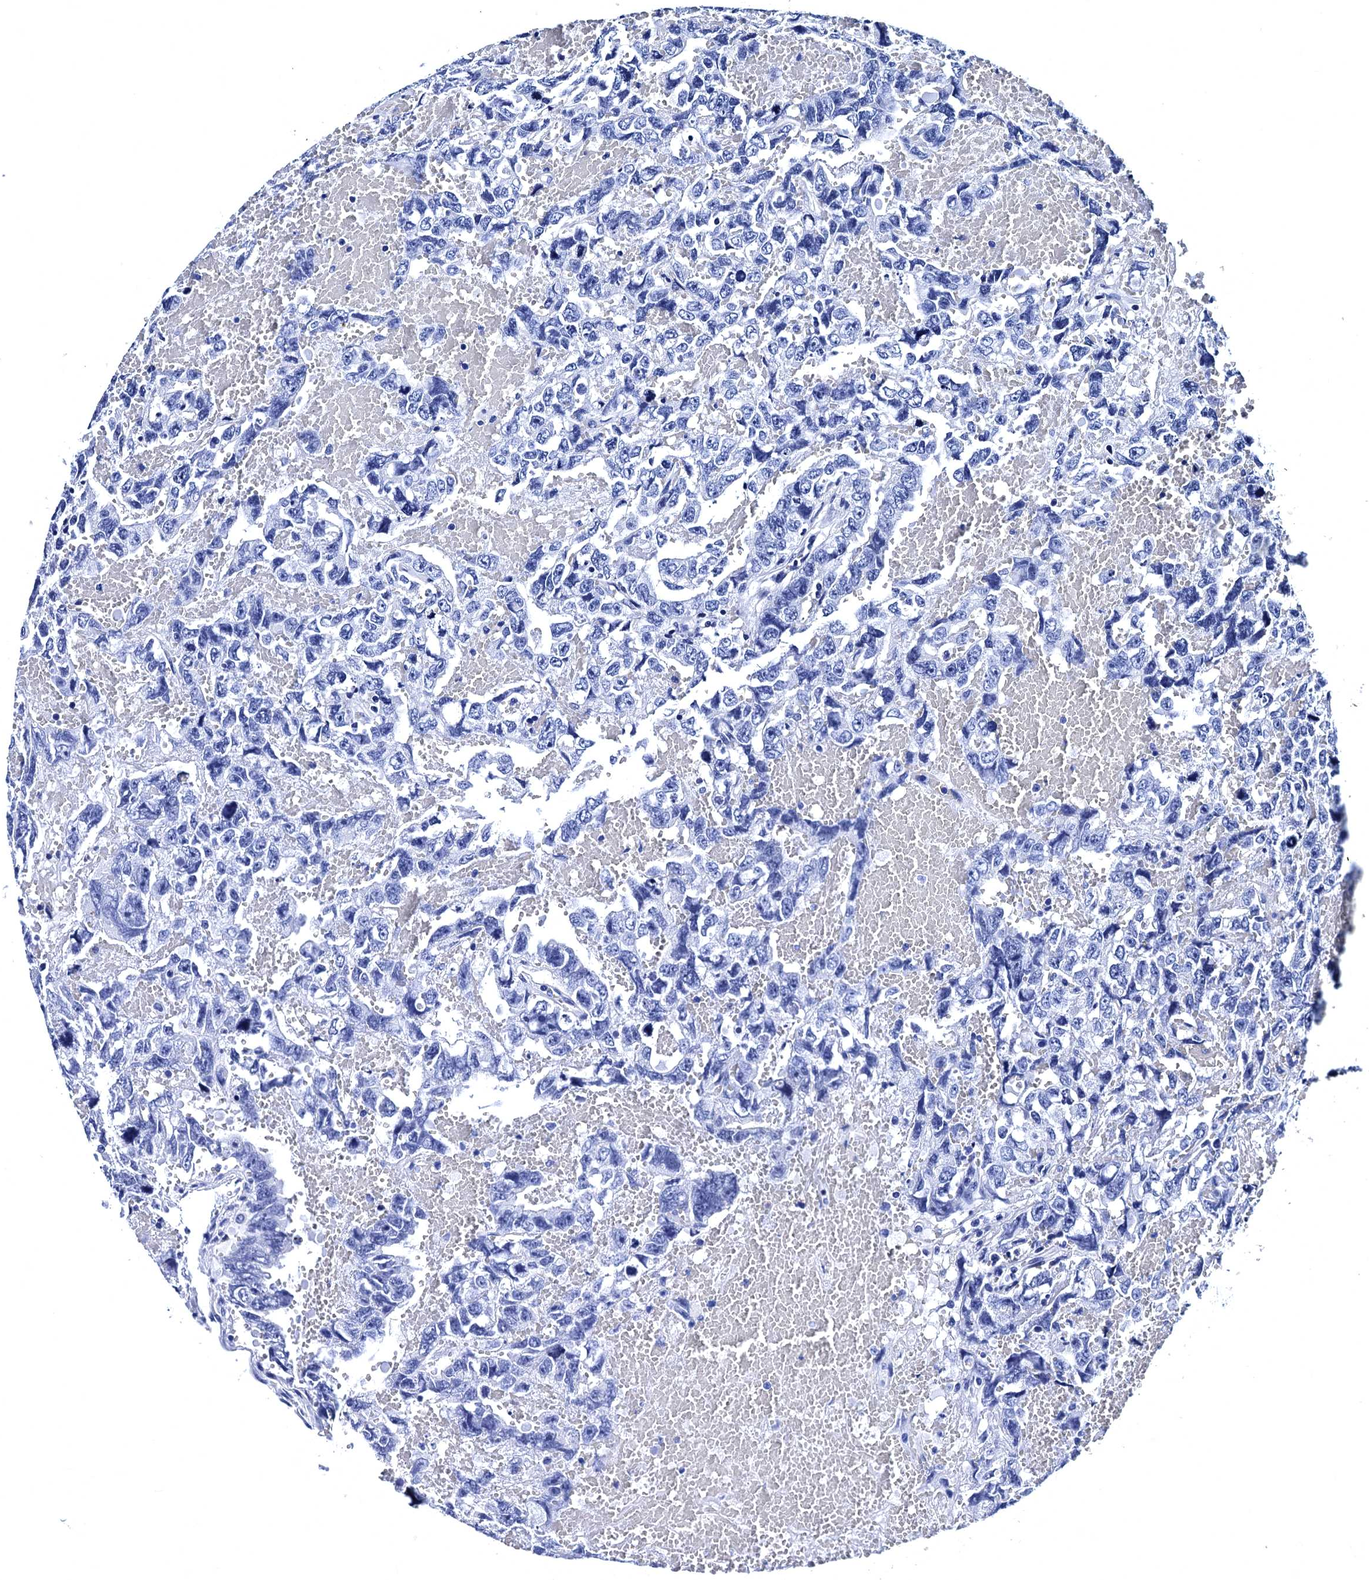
{"staining": {"intensity": "negative", "quantity": "none", "location": "none"}, "tissue": "testis cancer", "cell_type": "Tumor cells", "image_type": "cancer", "snomed": [{"axis": "morphology", "description": "Carcinoma, Embryonal, NOS"}, {"axis": "topography", "description": "Testis"}], "caption": "Tumor cells are negative for protein expression in human testis cancer (embryonal carcinoma). (Stains: DAB immunohistochemistry with hematoxylin counter stain, Microscopy: brightfield microscopy at high magnification).", "gene": "MYBPC3", "patient": {"sex": "male", "age": 45}}